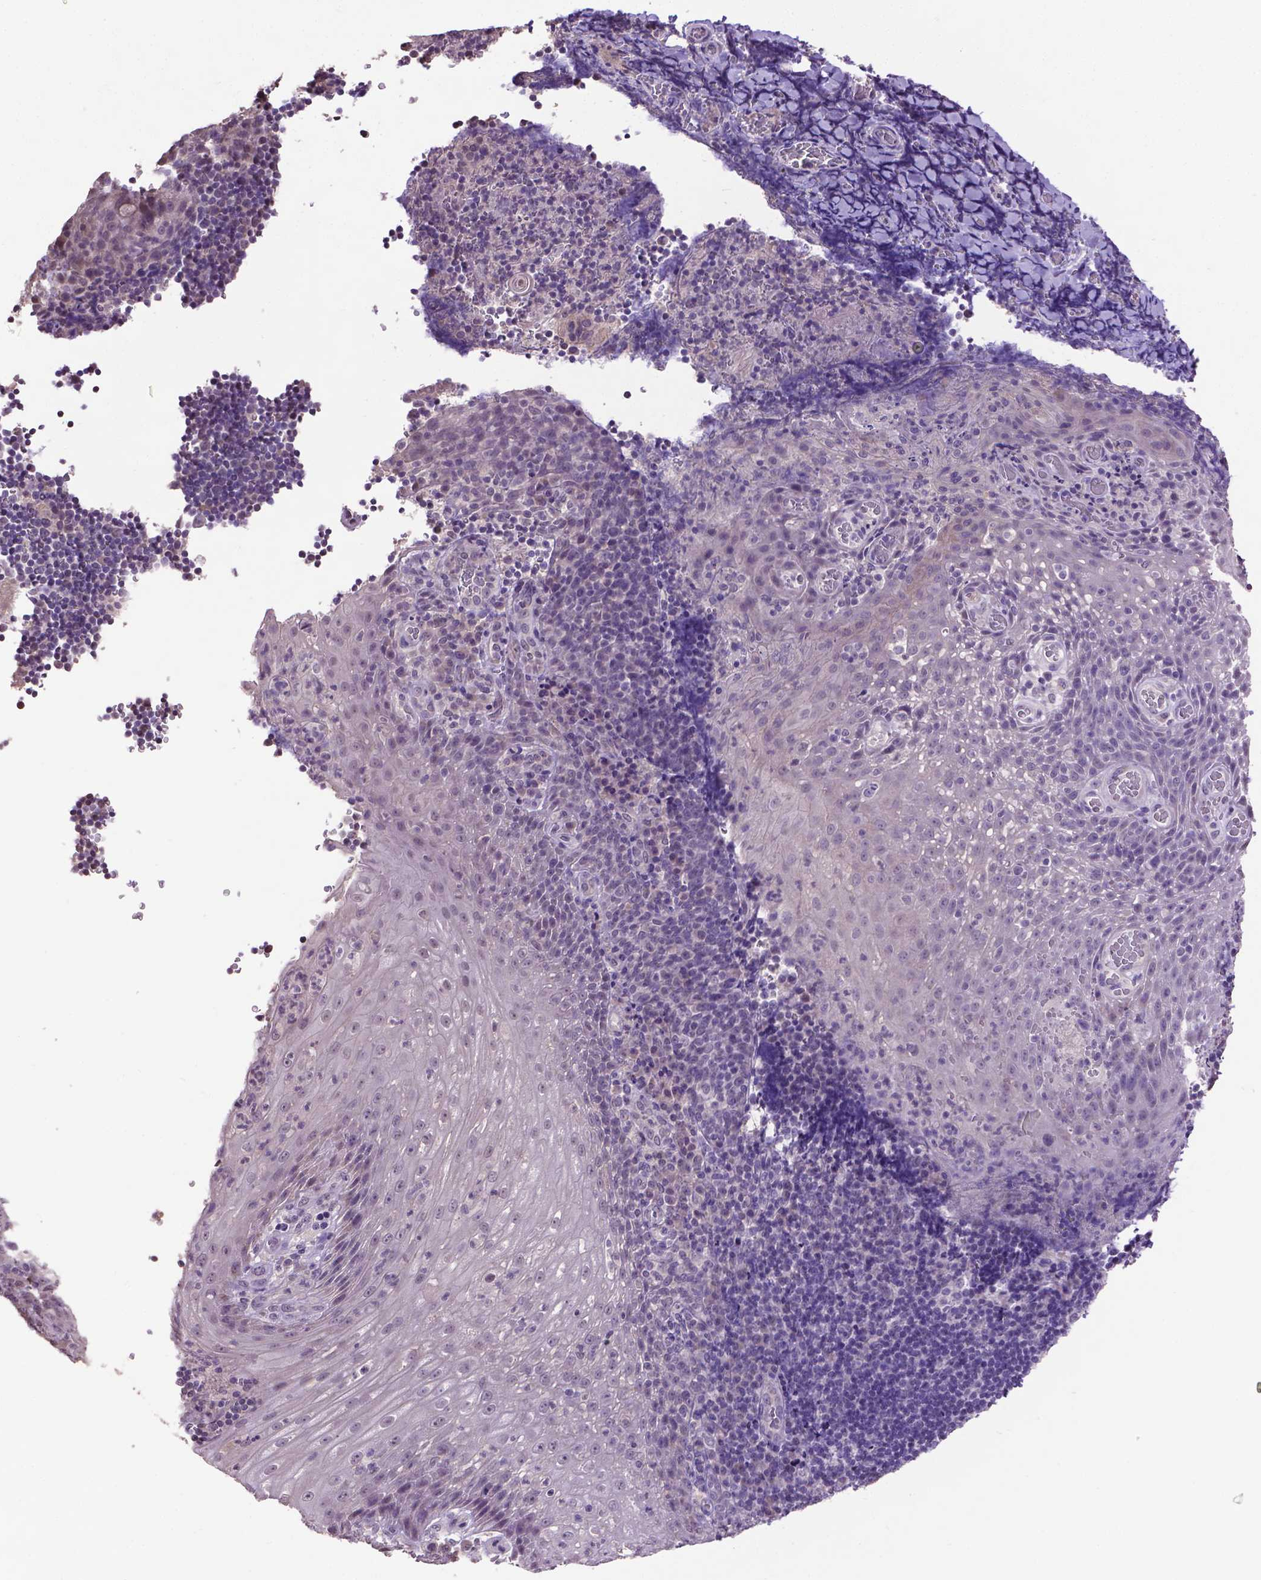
{"staining": {"intensity": "negative", "quantity": "none", "location": "none"}, "tissue": "tonsil", "cell_type": "Germinal center cells", "image_type": "normal", "snomed": [{"axis": "morphology", "description": "Normal tissue, NOS"}, {"axis": "topography", "description": "Tonsil"}], "caption": "The IHC photomicrograph has no significant positivity in germinal center cells of tonsil. (DAB (3,3'-diaminobenzidine) IHC visualized using brightfield microscopy, high magnification).", "gene": "CPM", "patient": {"sex": "male", "age": 17}}